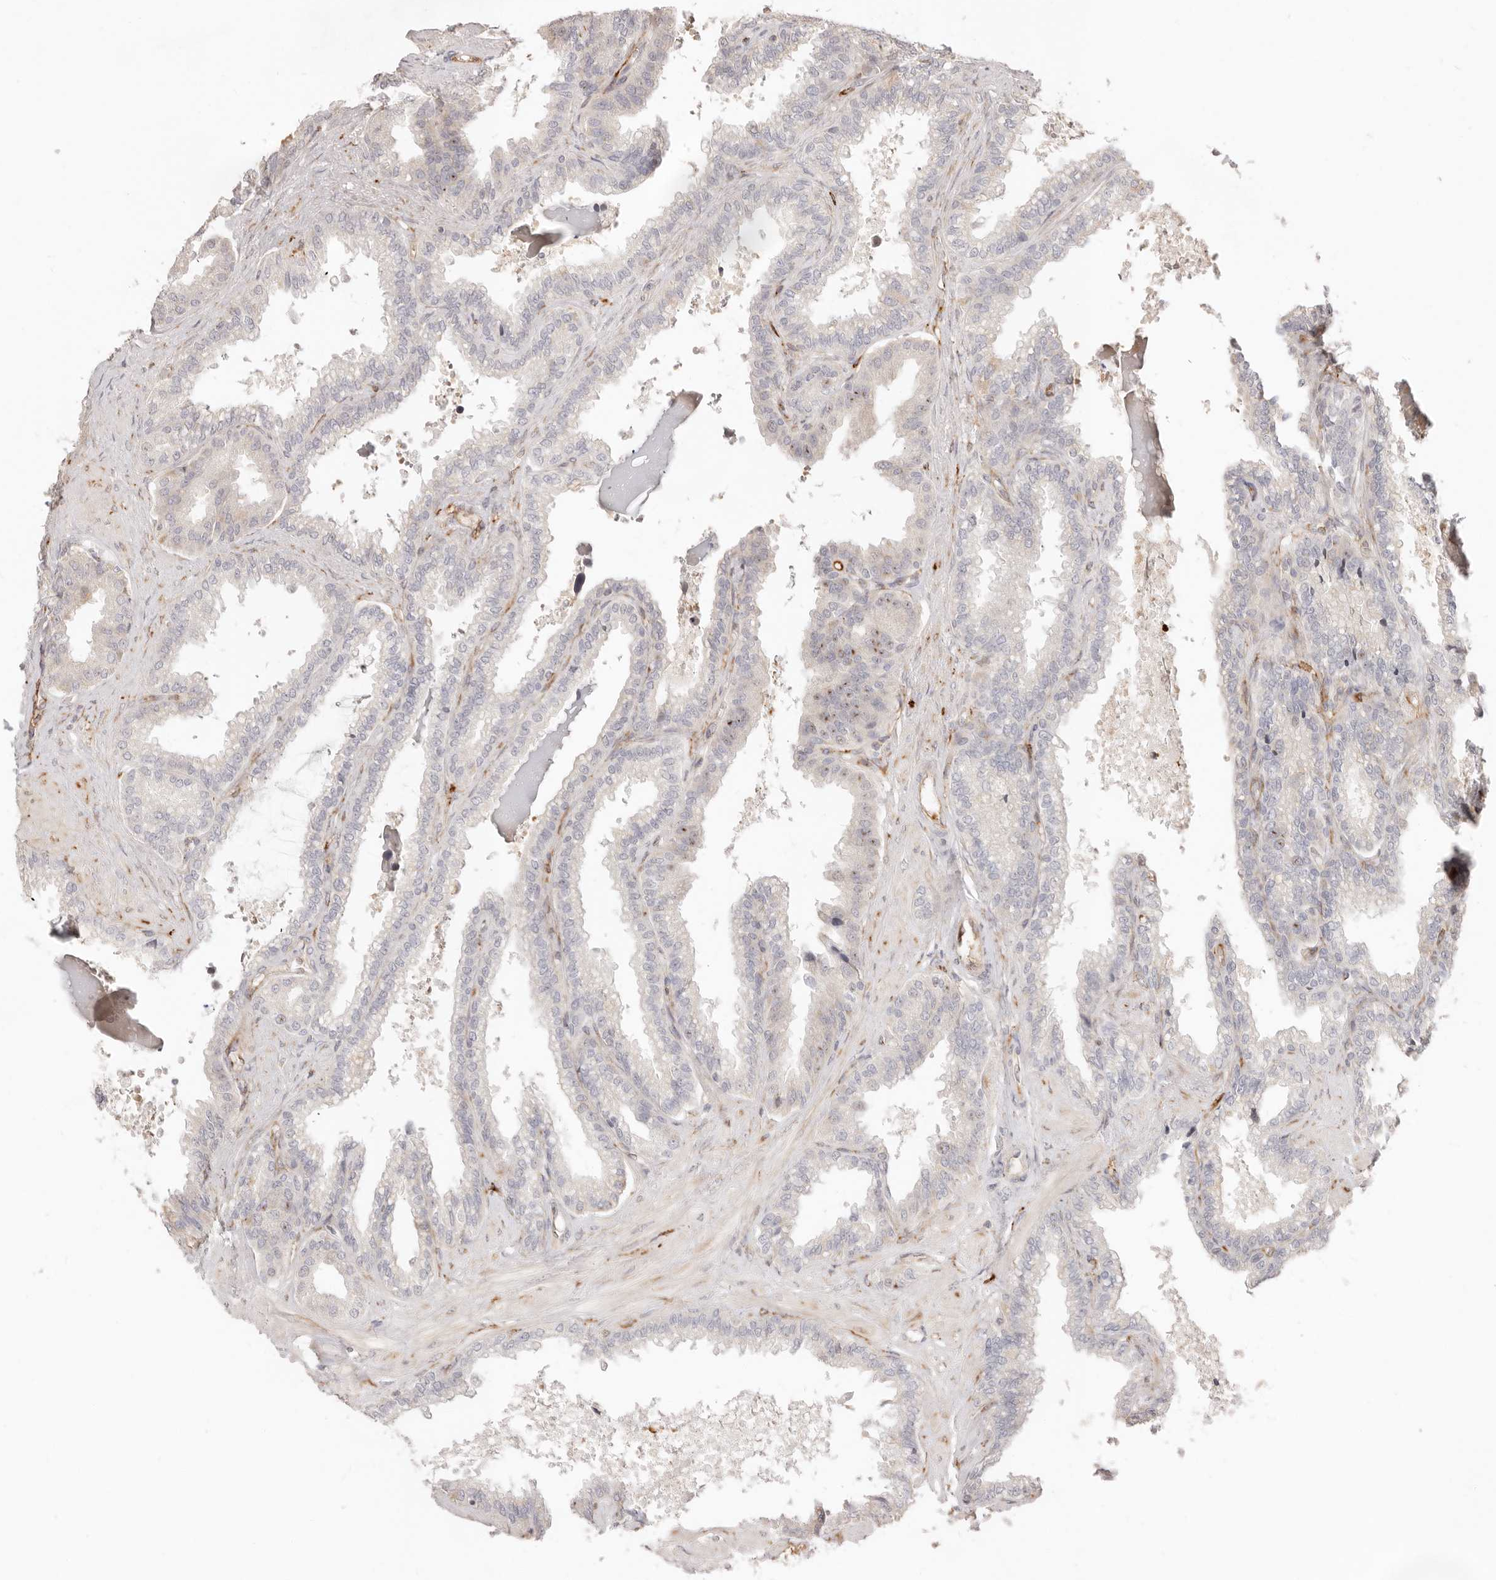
{"staining": {"intensity": "weak", "quantity": "<25%", "location": "cytoplasmic/membranous"}, "tissue": "seminal vesicle", "cell_type": "Glandular cells", "image_type": "normal", "snomed": [{"axis": "morphology", "description": "Normal tissue, NOS"}, {"axis": "topography", "description": "Seminal veicle"}], "caption": "Glandular cells are negative for protein expression in benign human seminal vesicle. (Stains: DAB (3,3'-diaminobenzidine) immunohistochemistry with hematoxylin counter stain, Microscopy: brightfield microscopy at high magnification).", "gene": "SASS6", "patient": {"sex": "male", "age": 46}}